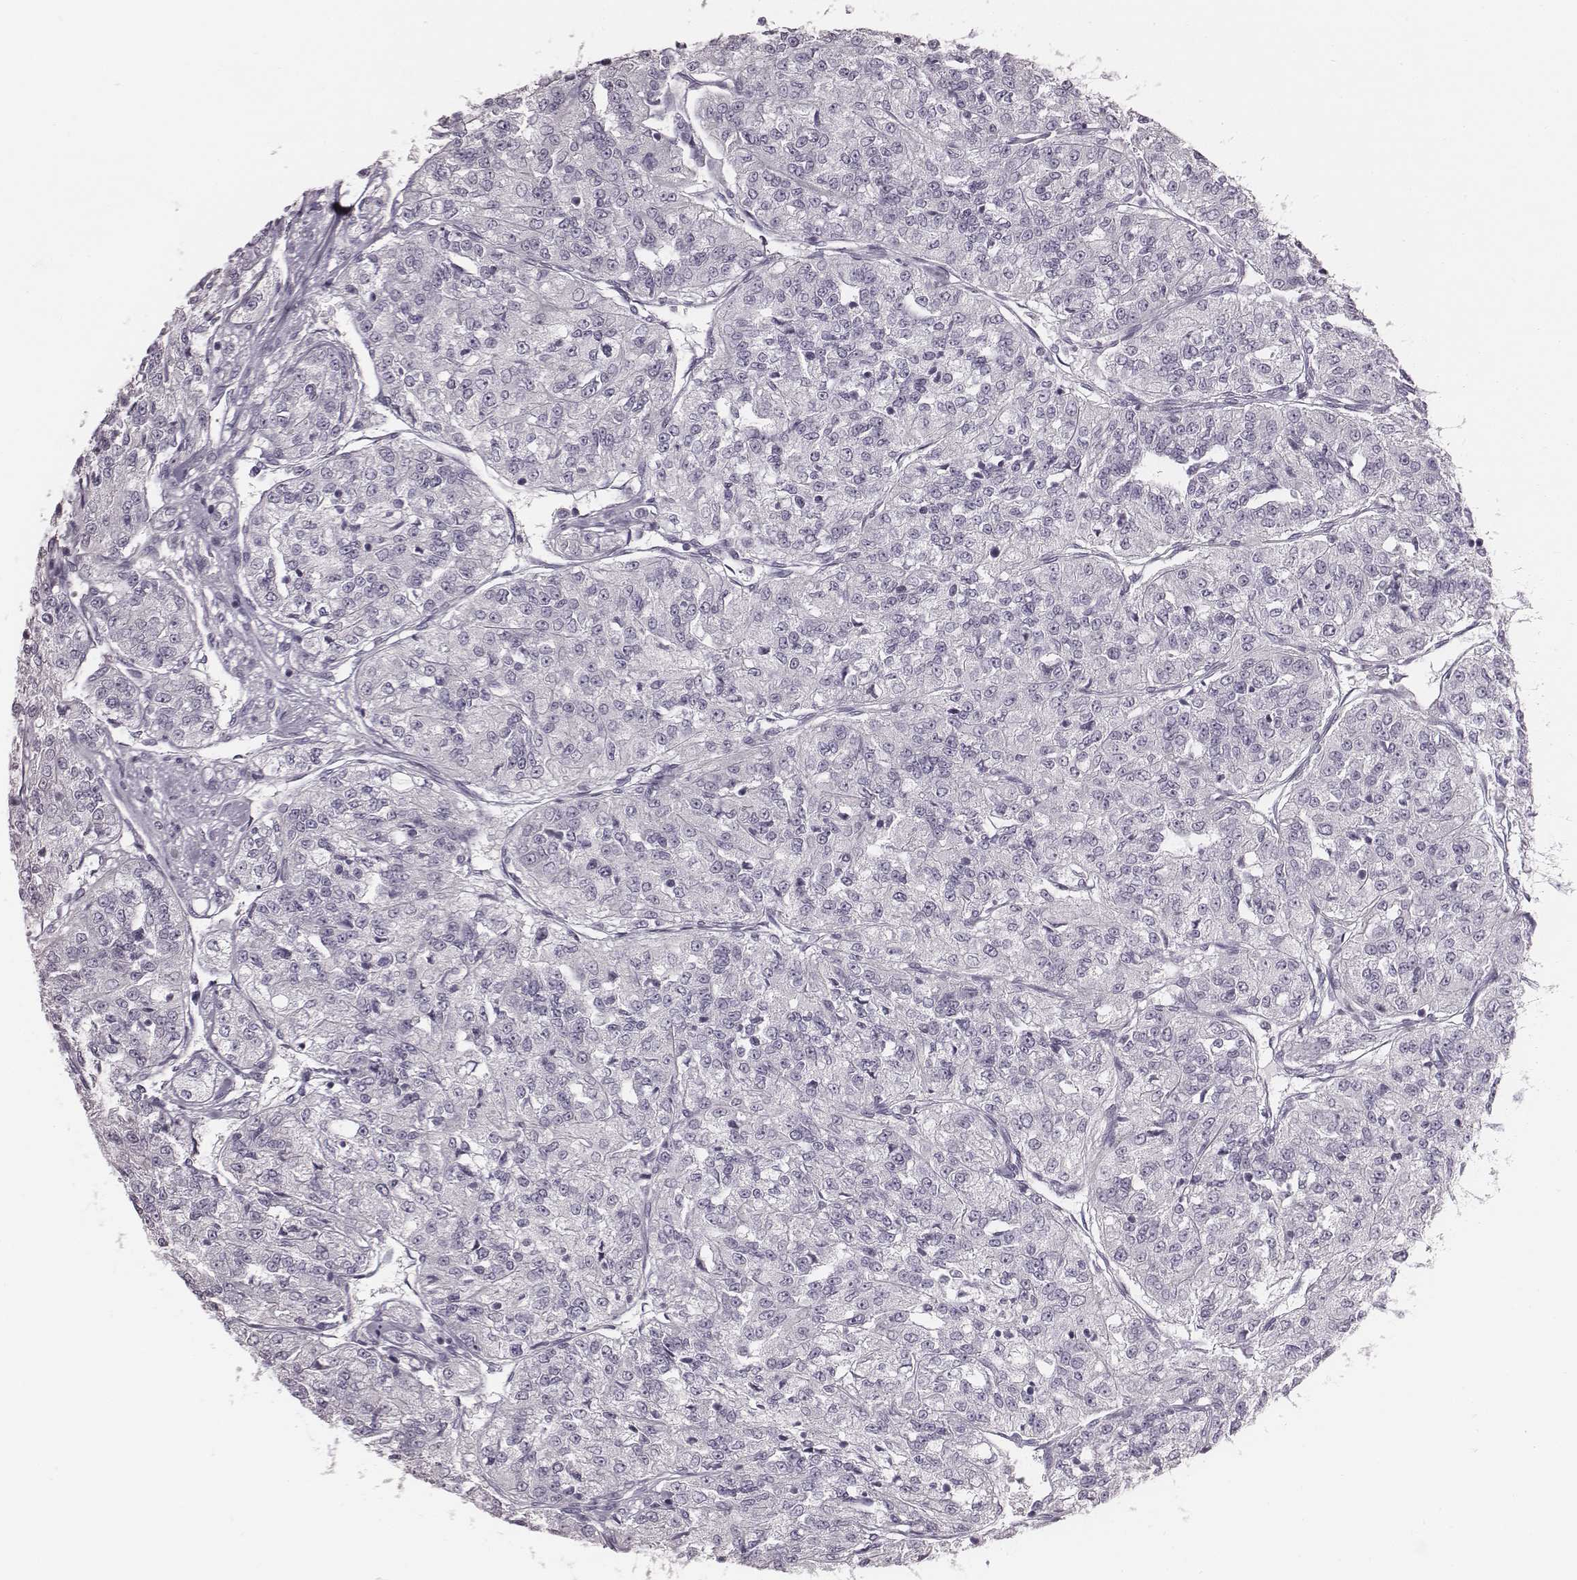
{"staining": {"intensity": "negative", "quantity": "none", "location": "none"}, "tissue": "renal cancer", "cell_type": "Tumor cells", "image_type": "cancer", "snomed": [{"axis": "morphology", "description": "Adenocarcinoma, NOS"}, {"axis": "topography", "description": "Kidney"}], "caption": "Micrograph shows no protein staining in tumor cells of renal cancer tissue.", "gene": "PDE8B", "patient": {"sex": "female", "age": 63}}